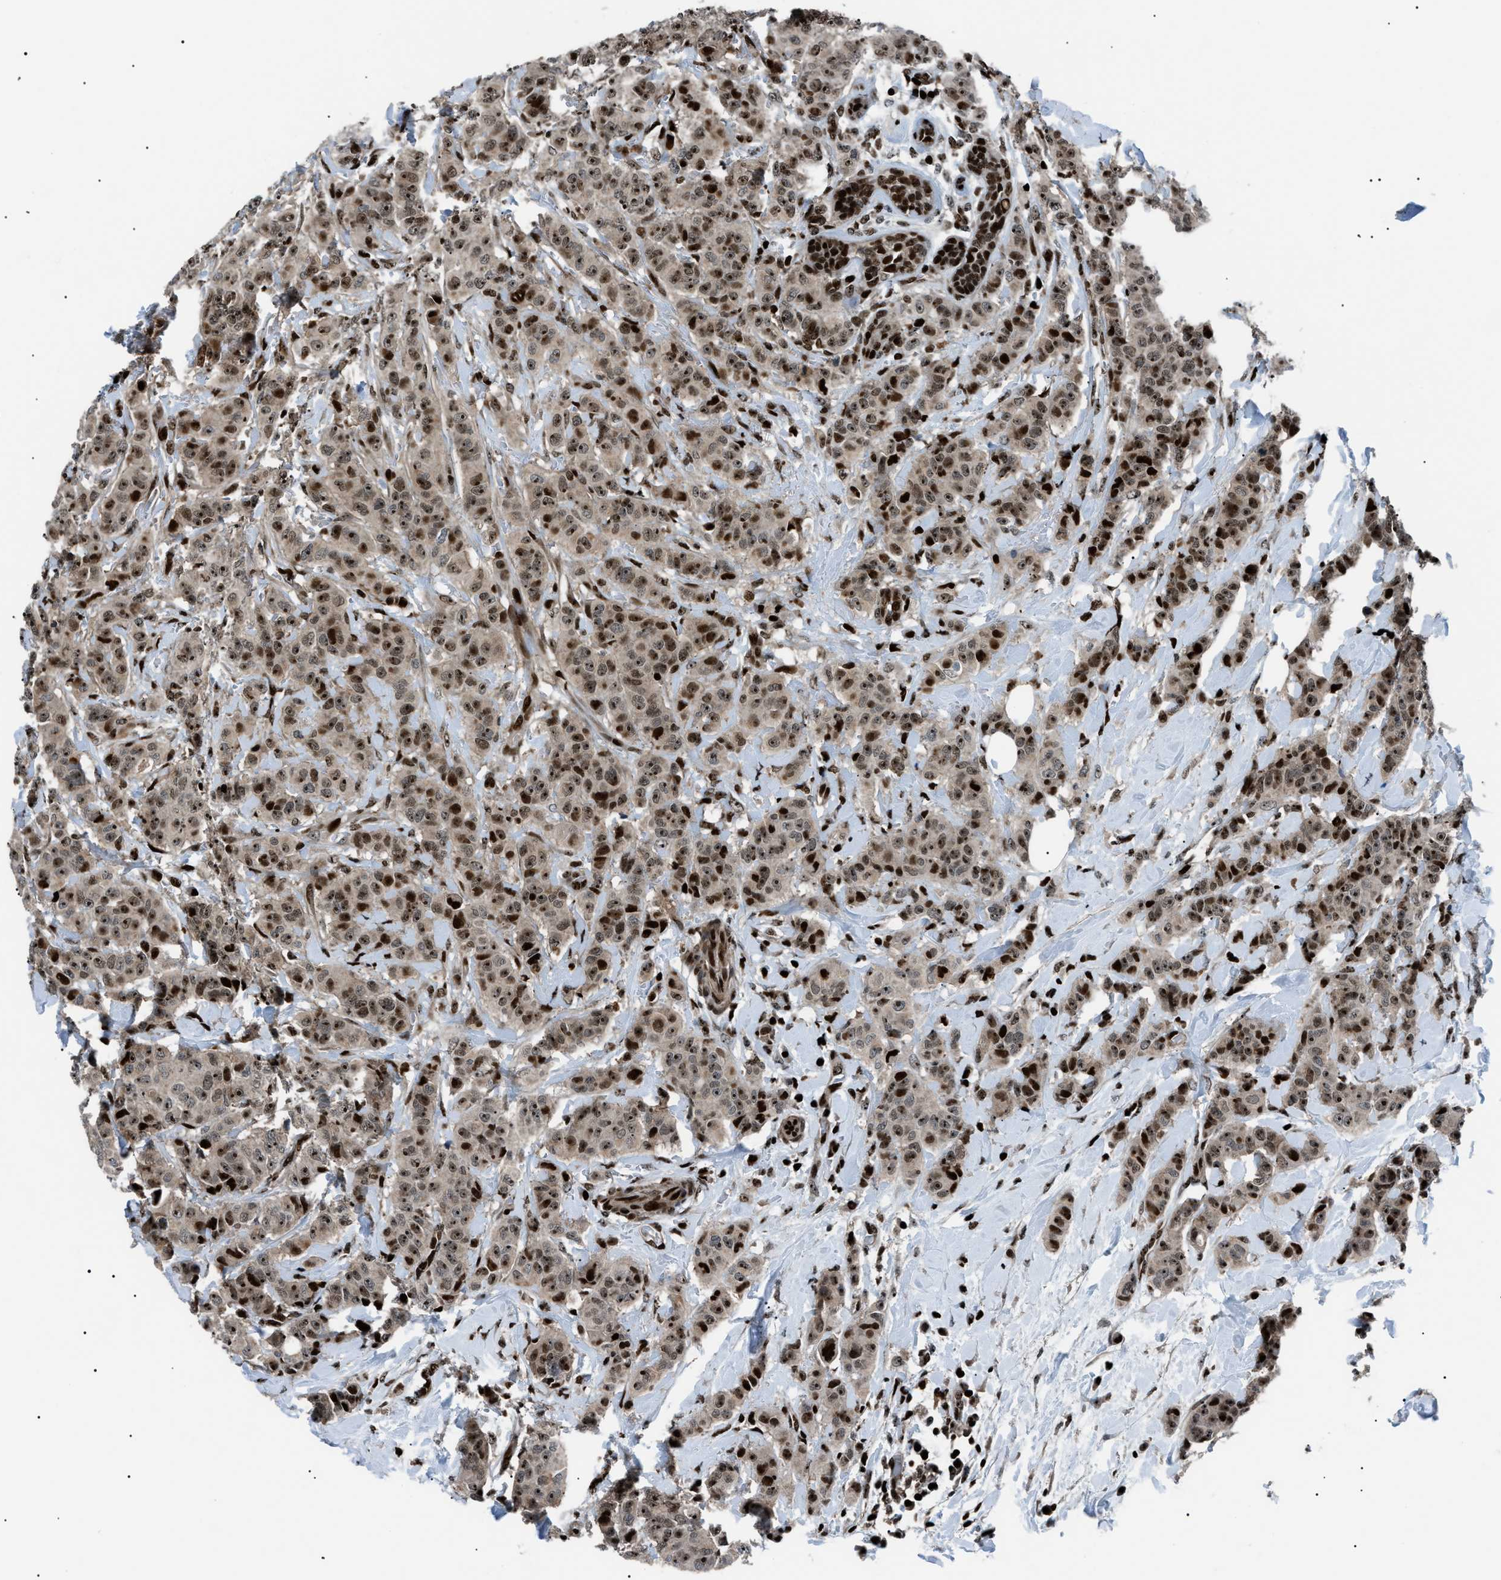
{"staining": {"intensity": "strong", "quantity": ">75%", "location": "nuclear"}, "tissue": "breast cancer", "cell_type": "Tumor cells", "image_type": "cancer", "snomed": [{"axis": "morphology", "description": "Normal tissue, NOS"}, {"axis": "morphology", "description": "Duct carcinoma"}, {"axis": "topography", "description": "Breast"}], "caption": "Approximately >75% of tumor cells in human breast intraductal carcinoma reveal strong nuclear protein staining as visualized by brown immunohistochemical staining.", "gene": "PRKX", "patient": {"sex": "female", "age": 40}}